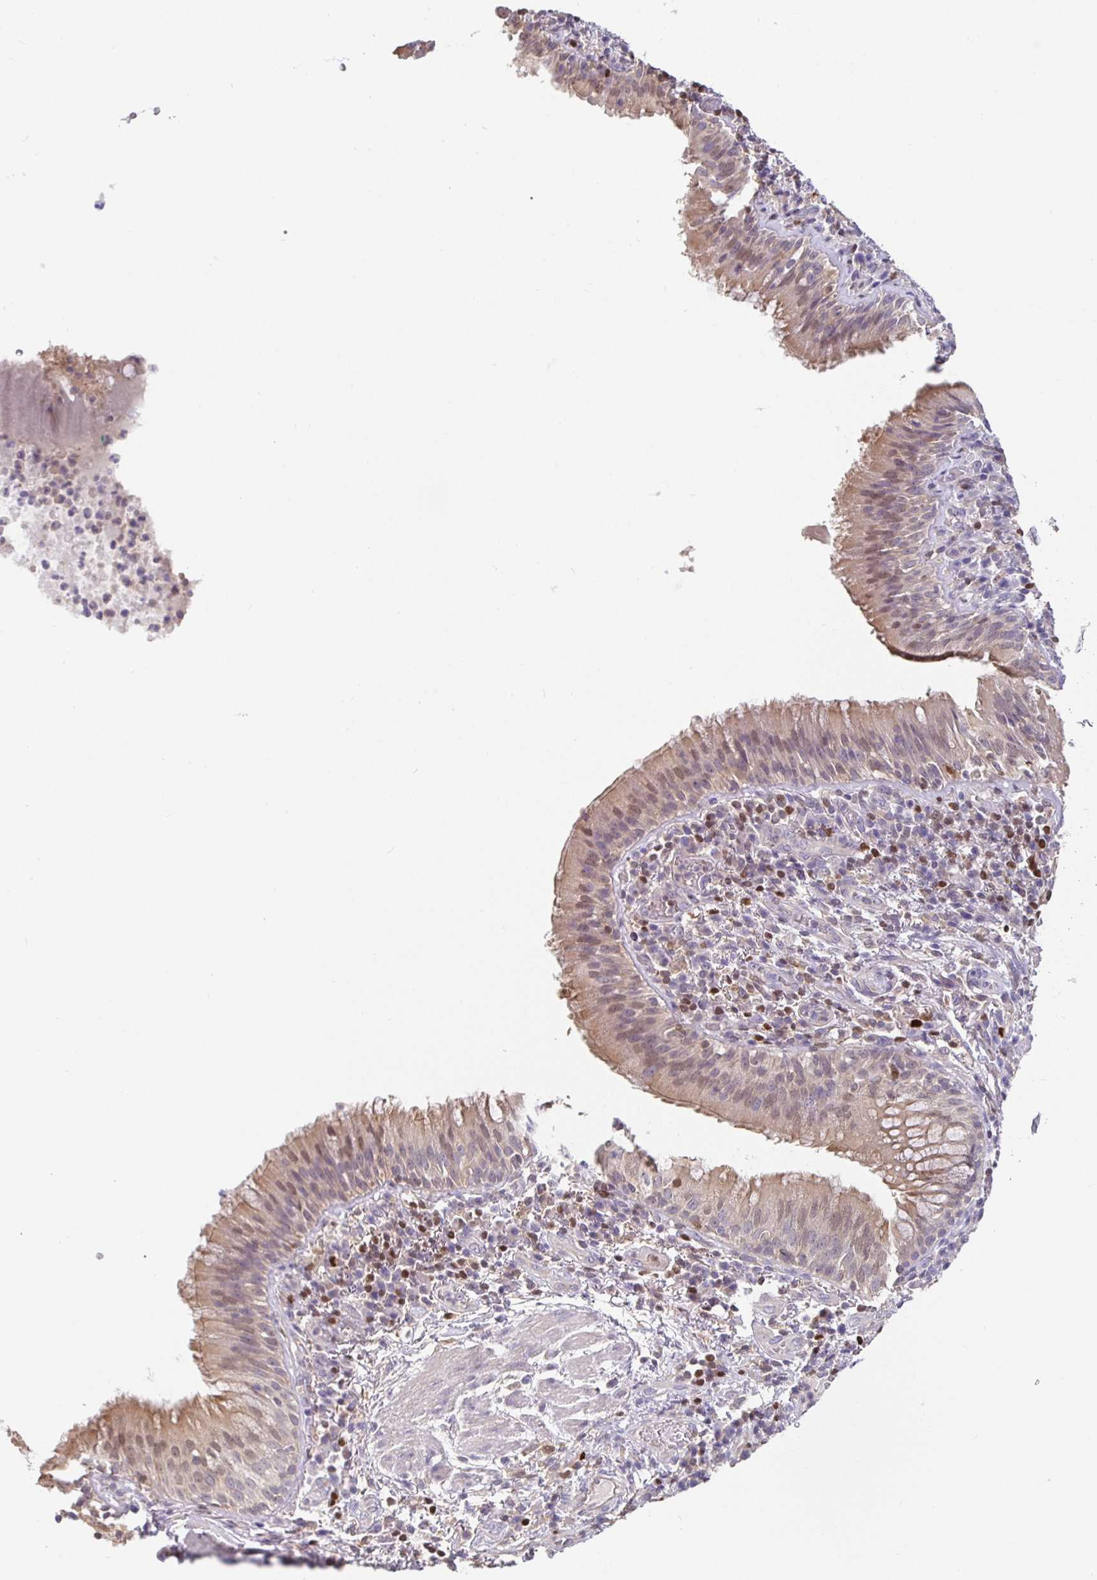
{"staining": {"intensity": "moderate", "quantity": ">75%", "location": "cytoplasmic/membranous,nuclear"}, "tissue": "bronchus", "cell_type": "Respiratory epithelial cells", "image_type": "normal", "snomed": [{"axis": "morphology", "description": "Normal tissue, NOS"}, {"axis": "topography", "description": "Cartilage tissue"}, {"axis": "topography", "description": "Bronchus"}], "caption": "The photomicrograph reveals immunohistochemical staining of unremarkable bronchus. There is moderate cytoplasmic/membranous,nuclear positivity is seen in approximately >75% of respiratory epithelial cells.", "gene": "SATB1", "patient": {"sex": "male", "age": 56}}